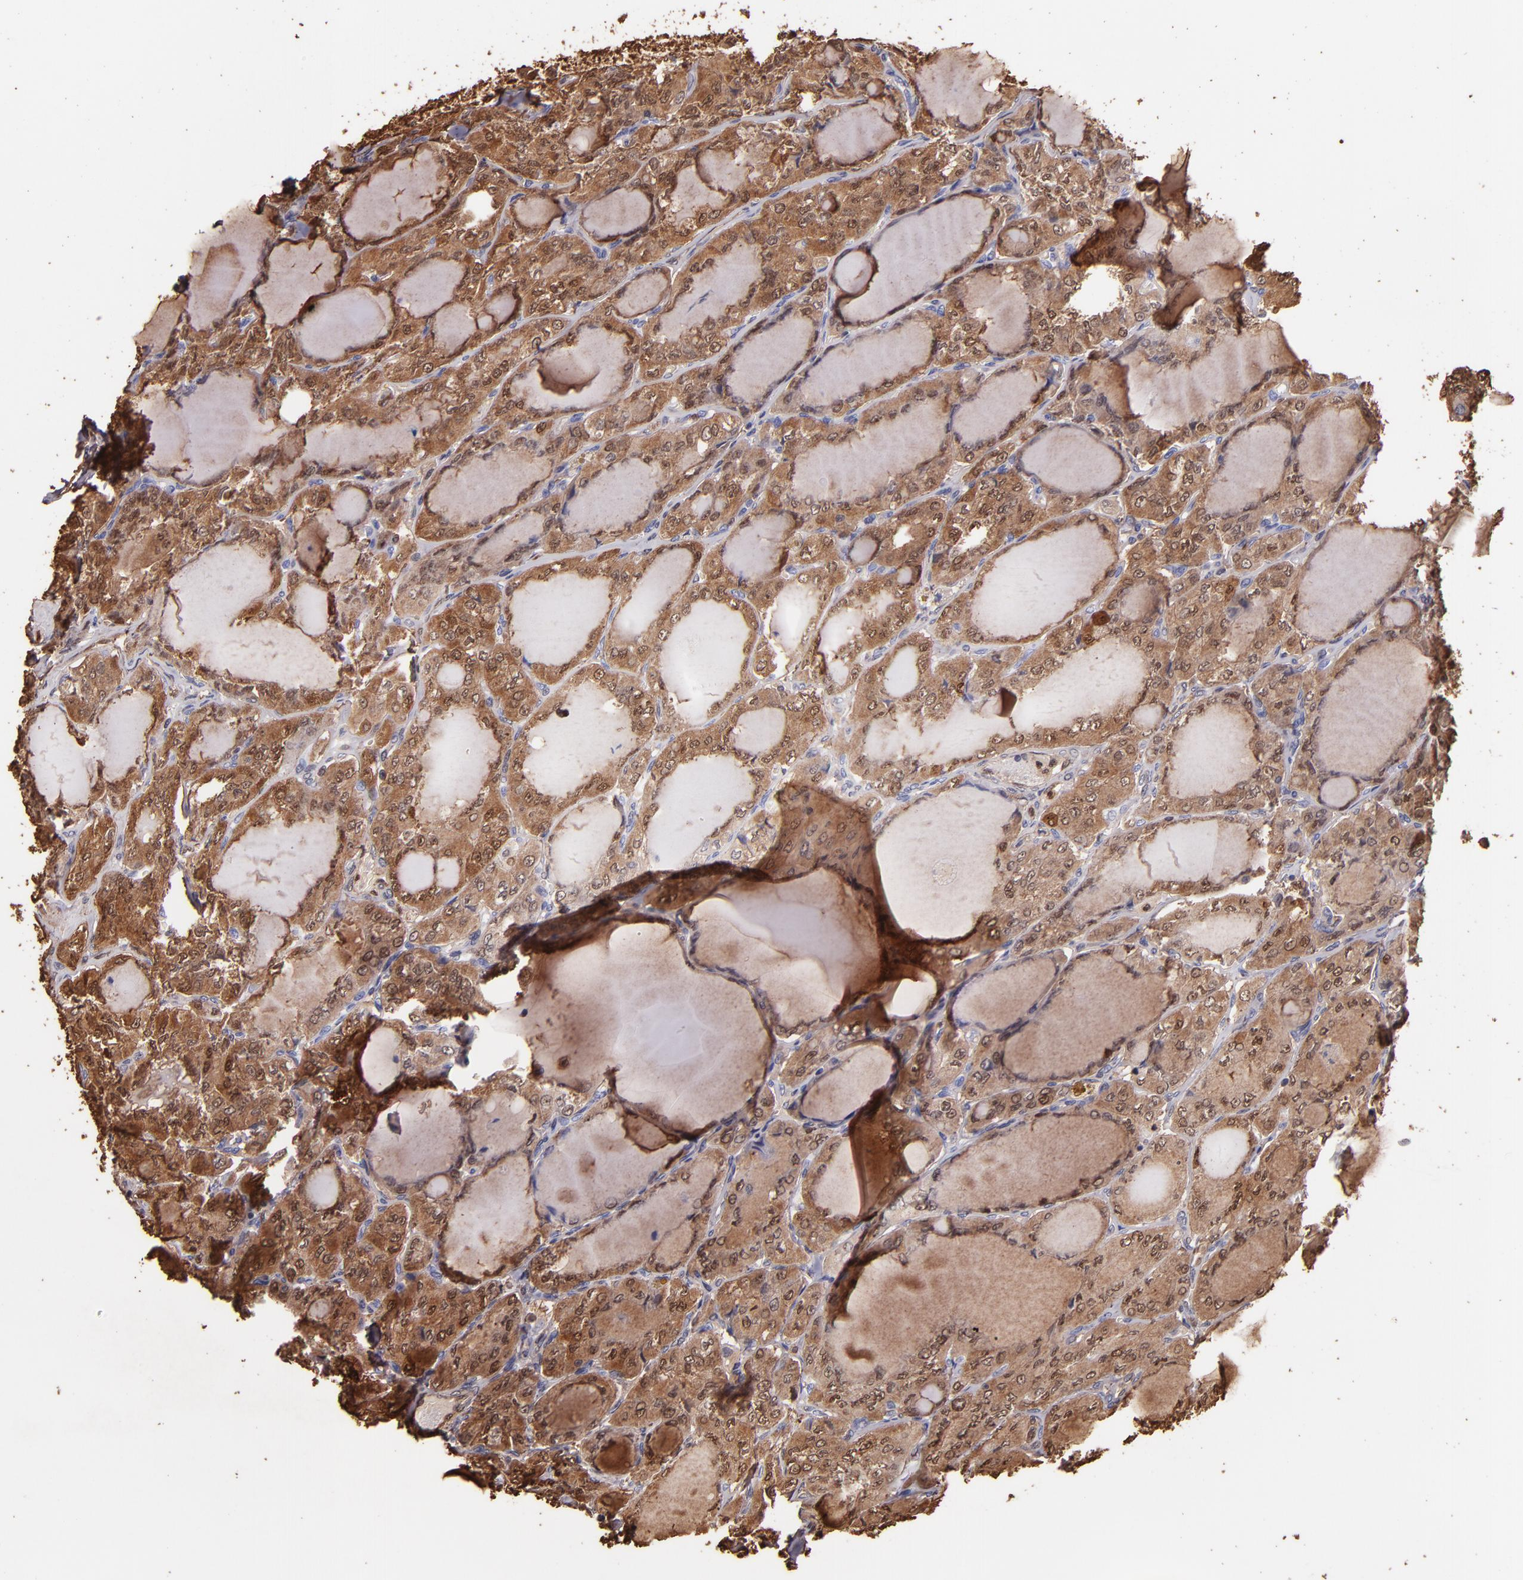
{"staining": {"intensity": "moderate", "quantity": ">75%", "location": "cytoplasmic/membranous"}, "tissue": "thyroid cancer", "cell_type": "Tumor cells", "image_type": "cancer", "snomed": [{"axis": "morphology", "description": "Papillary adenocarcinoma, NOS"}, {"axis": "topography", "description": "Thyroid gland"}], "caption": "Protein expression analysis of thyroid cancer reveals moderate cytoplasmic/membranous expression in approximately >75% of tumor cells.", "gene": "S100A6", "patient": {"sex": "male", "age": 20}}